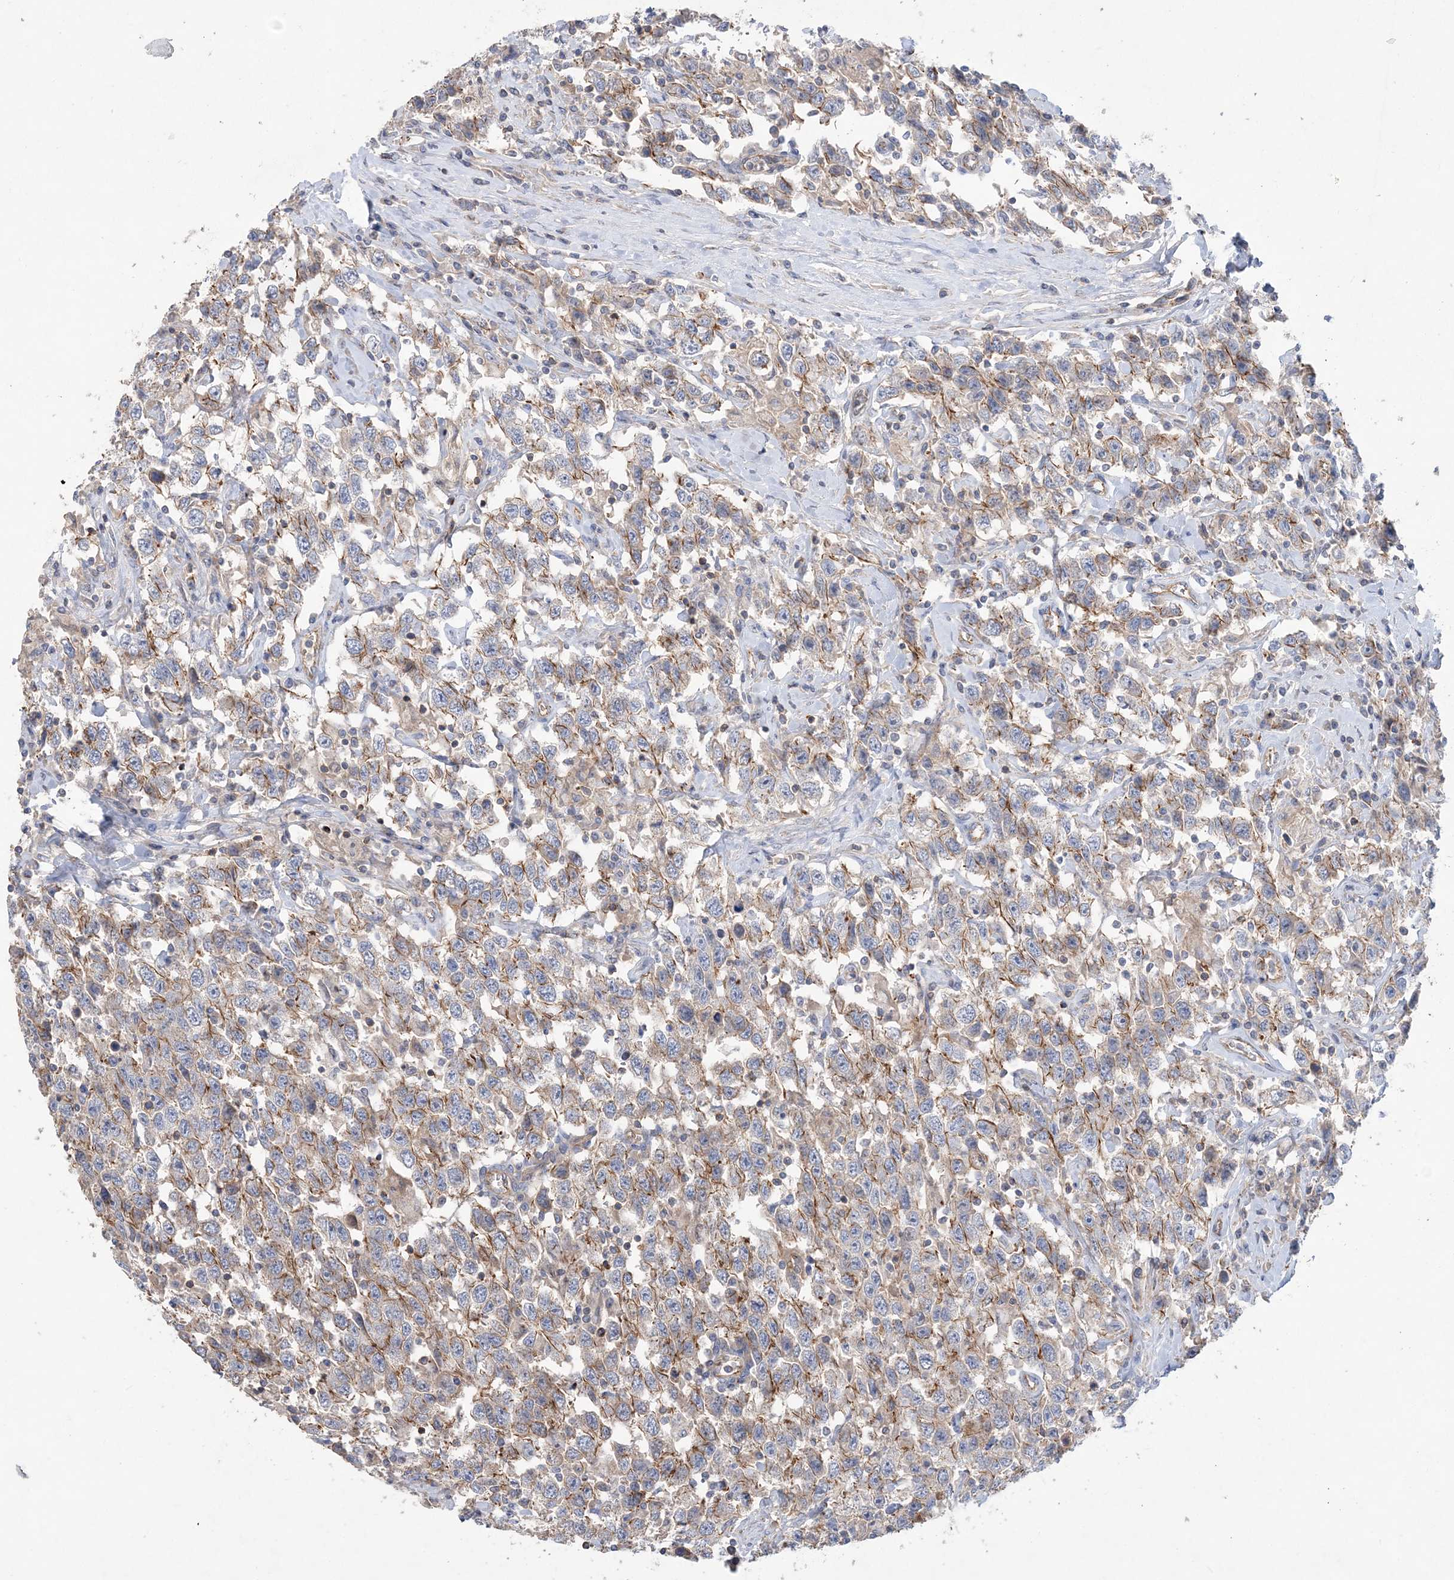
{"staining": {"intensity": "weak", "quantity": "25%-75%", "location": "cytoplasmic/membranous"}, "tissue": "testis cancer", "cell_type": "Tumor cells", "image_type": "cancer", "snomed": [{"axis": "morphology", "description": "Seminoma, NOS"}, {"axis": "topography", "description": "Testis"}], "caption": "Immunohistochemical staining of human seminoma (testis) displays low levels of weak cytoplasmic/membranous staining in approximately 25%-75% of tumor cells.", "gene": "PIGC", "patient": {"sex": "male", "age": 41}}